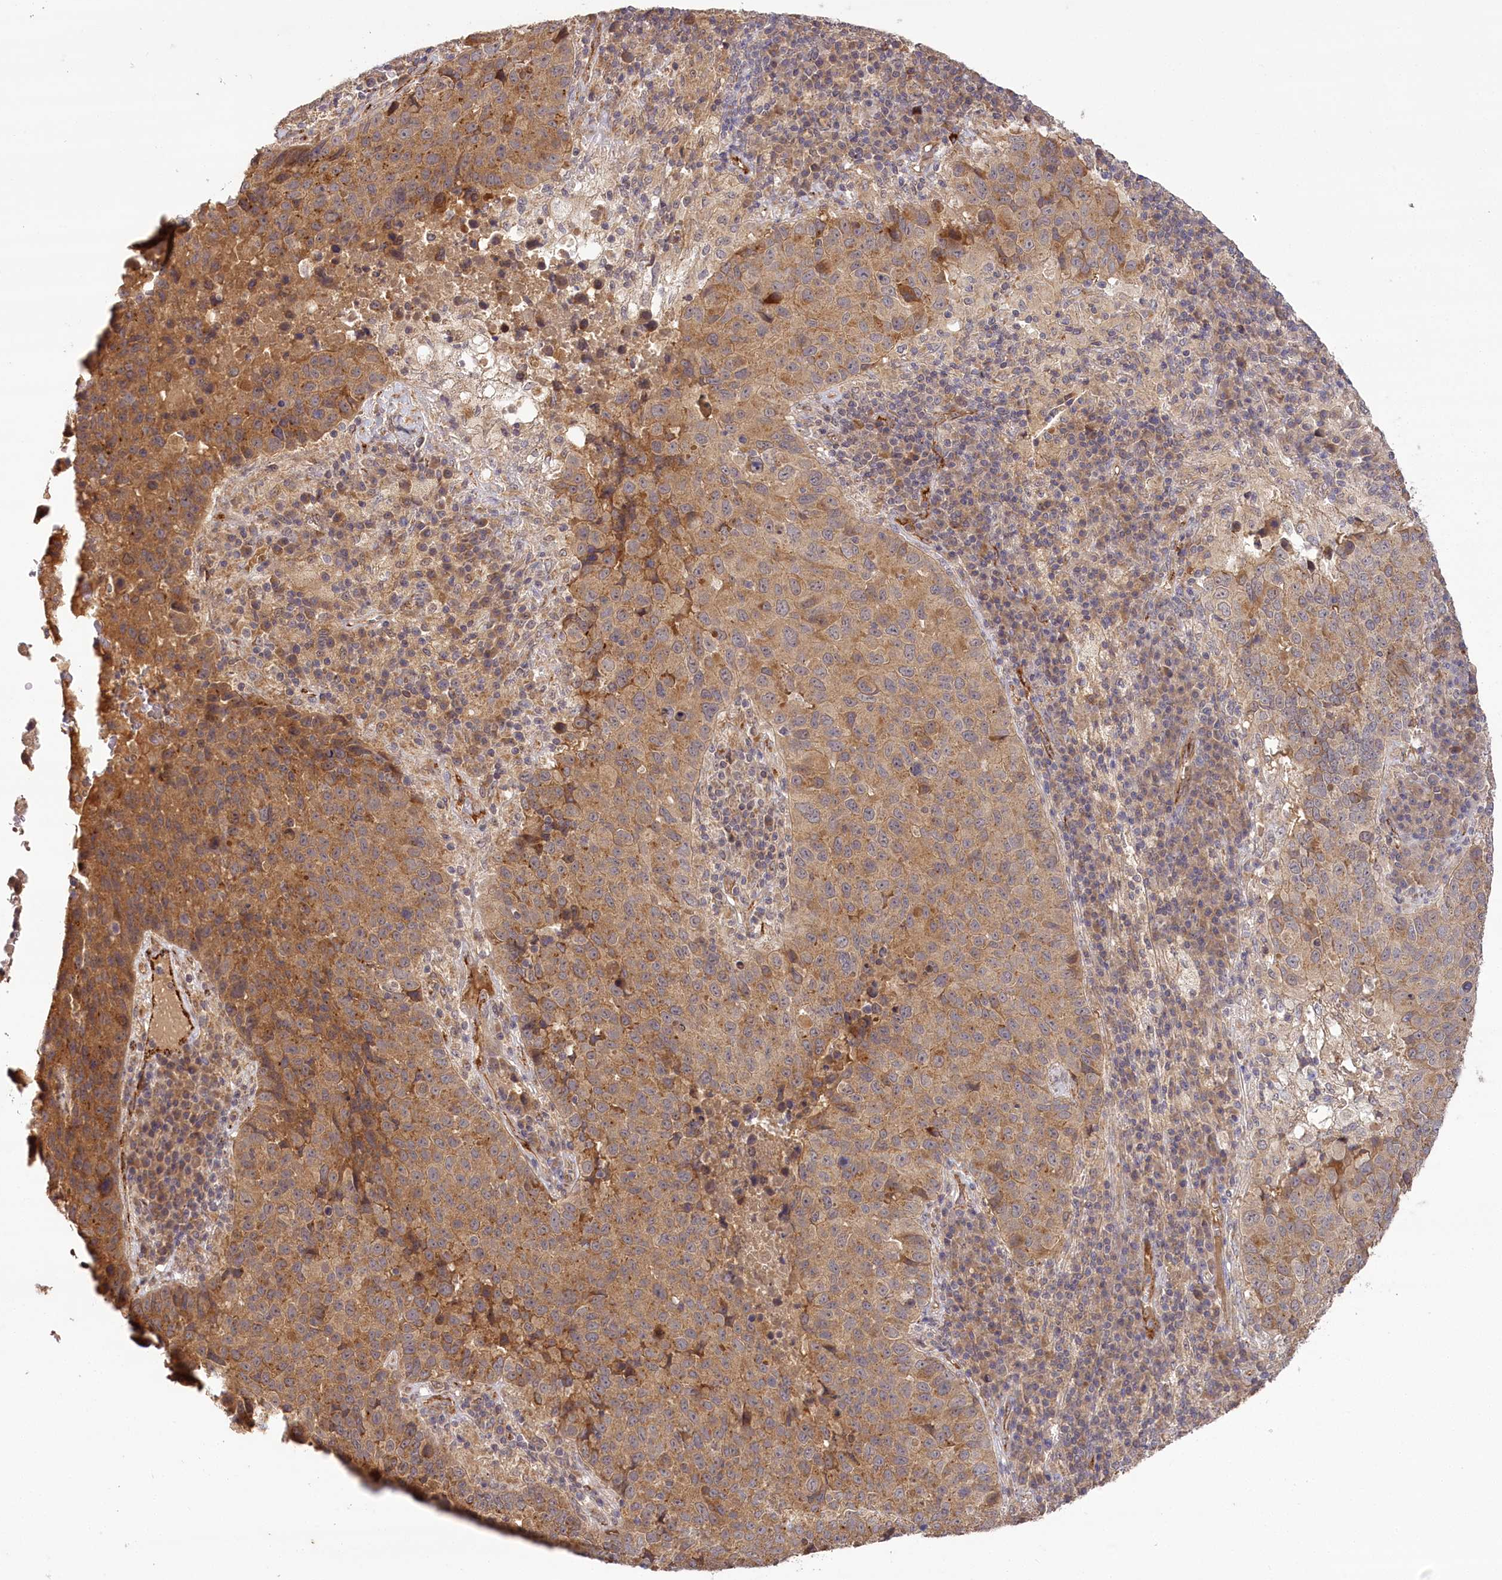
{"staining": {"intensity": "moderate", "quantity": "25%-75%", "location": "cytoplasmic/membranous"}, "tissue": "lung cancer", "cell_type": "Tumor cells", "image_type": "cancer", "snomed": [{"axis": "morphology", "description": "Squamous cell carcinoma, NOS"}, {"axis": "topography", "description": "Lung"}], "caption": "Protein expression by IHC shows moderate cytoplasmic/membranous staining in approximately 25%-75% of tumor cells in lung cancer (squamous cell carcinoma). (DAB (3,3'-diaminobenzidine) = brown stain, brightfield microscopy at high magnification).", "gene": "CARD19", "patient": {"sex": "male", "age": 73}}